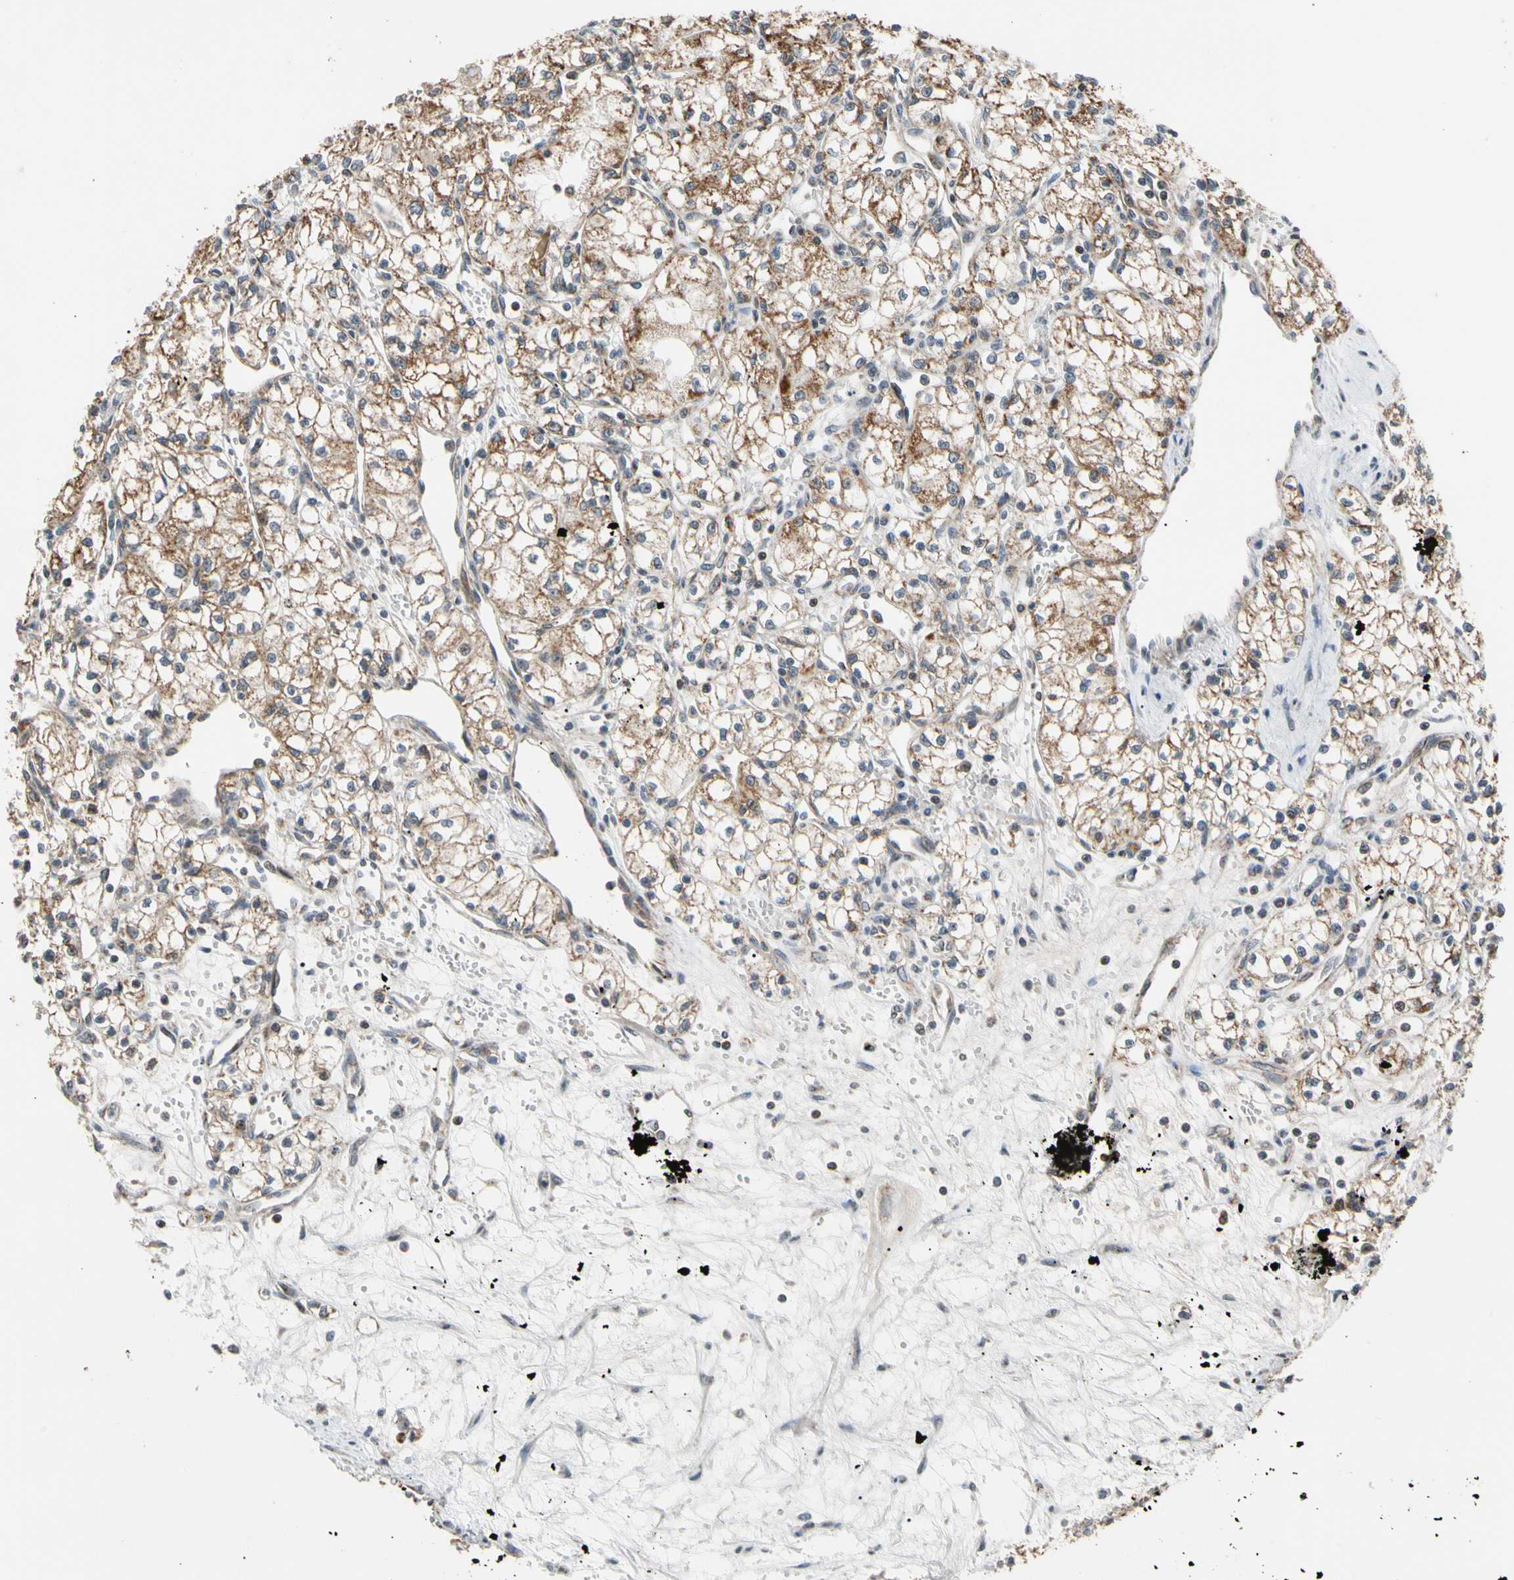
{"staining": {"intensity": "moderate", "quantity": "25%-75%", "location": "cytoplasmic/membranous"}, "tissue": "renal cancer", "cell_type": "Tumor cells", "image_type": "cancer", "snomed": [{"axis": "morphology", "description": "Normal tissue, NOS"}, {"axis": "morphology", "description": "Adenocarcinoma, NOS"}, {"axis": "topography", "description": "Kidney"}], "caption": "DAB (3,3'-diaminobenzidine) immunohistochemical staining of human renal adenocarcinoma demonstrates moderate cytoplasmic/membranous protein expression in approximately 25%-75% of tumor cells.", "gene": "KHDC4", "patient": {"sex": "male", "age": 59}}